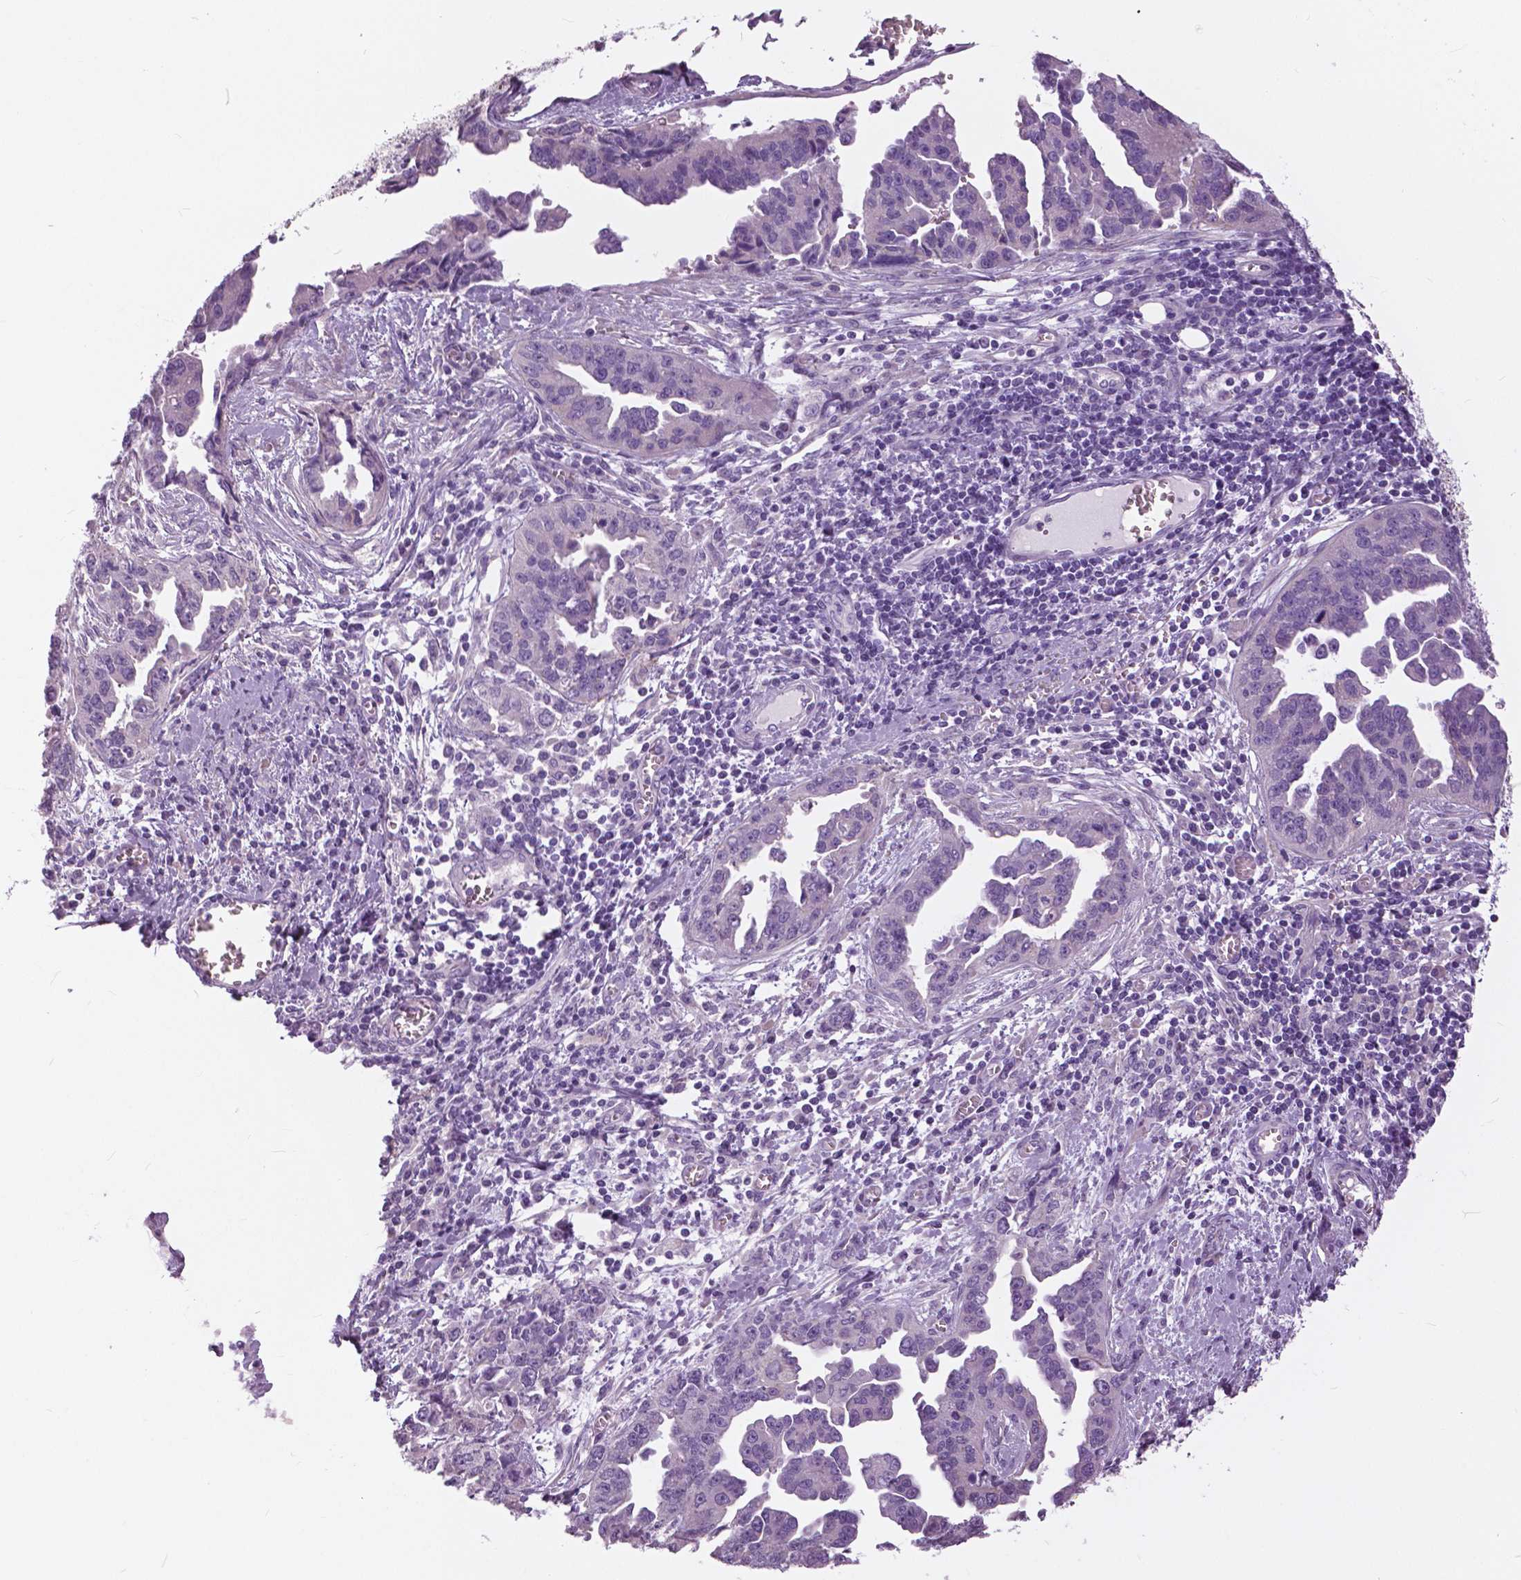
{"staining": {"intensity": "negative", "quantity": "none", "location": "none"}, "tissue": "ovarian cancer", "cell_type": "Tumor cells", "image_type": "cancer", "snomed": [{"axis": "morphology", "description": "Cystadenocarcinoma, serous, NOS"}, {"axis": "topography", "description": "Ovary"}], "caption": "Immunohistochemistry histopathology image of human ovarian cancer stained for a protein (brown), which demonstrates no staining in tumor cells.", "gene": "SERPINI1", "patient": {"sex": "female", "age": 75}}